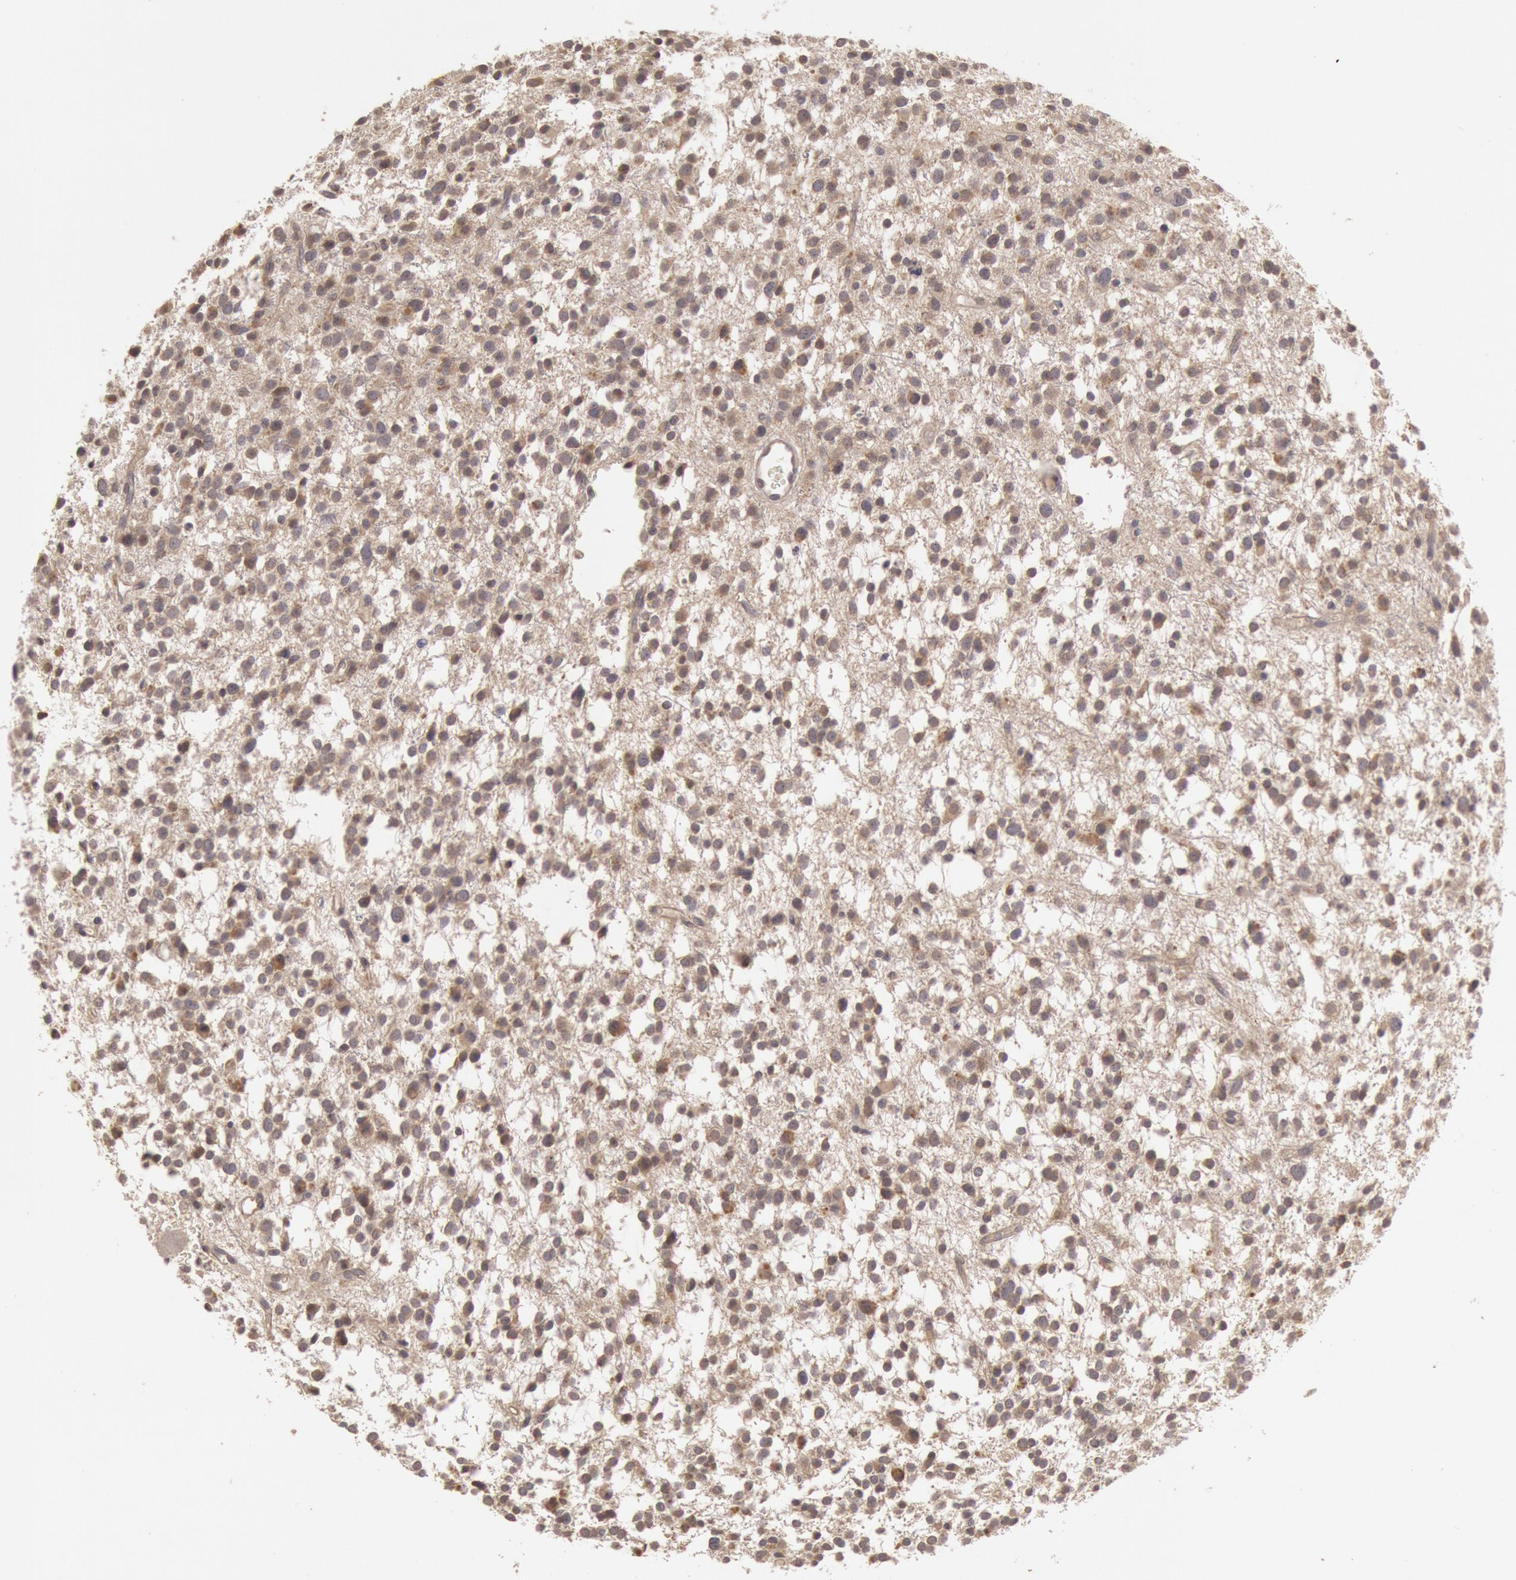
{"staining": {"intensity": "negative", "quantity": "none", "location": "none"}, "tissue": "glioma", "cell_type": "Tumor cells", "image_type": "cancer", "snomed": [{"axis": "morphology", "description": "Glioma, malignant, Low grade"}, {"axis": "topography", "description": "Brain"}], "caption": "The image exhibits no significant staining in tumor cells of glioma.", "gene": "ZFP36L1", "patient": {"sex": "female", "age": 36}}